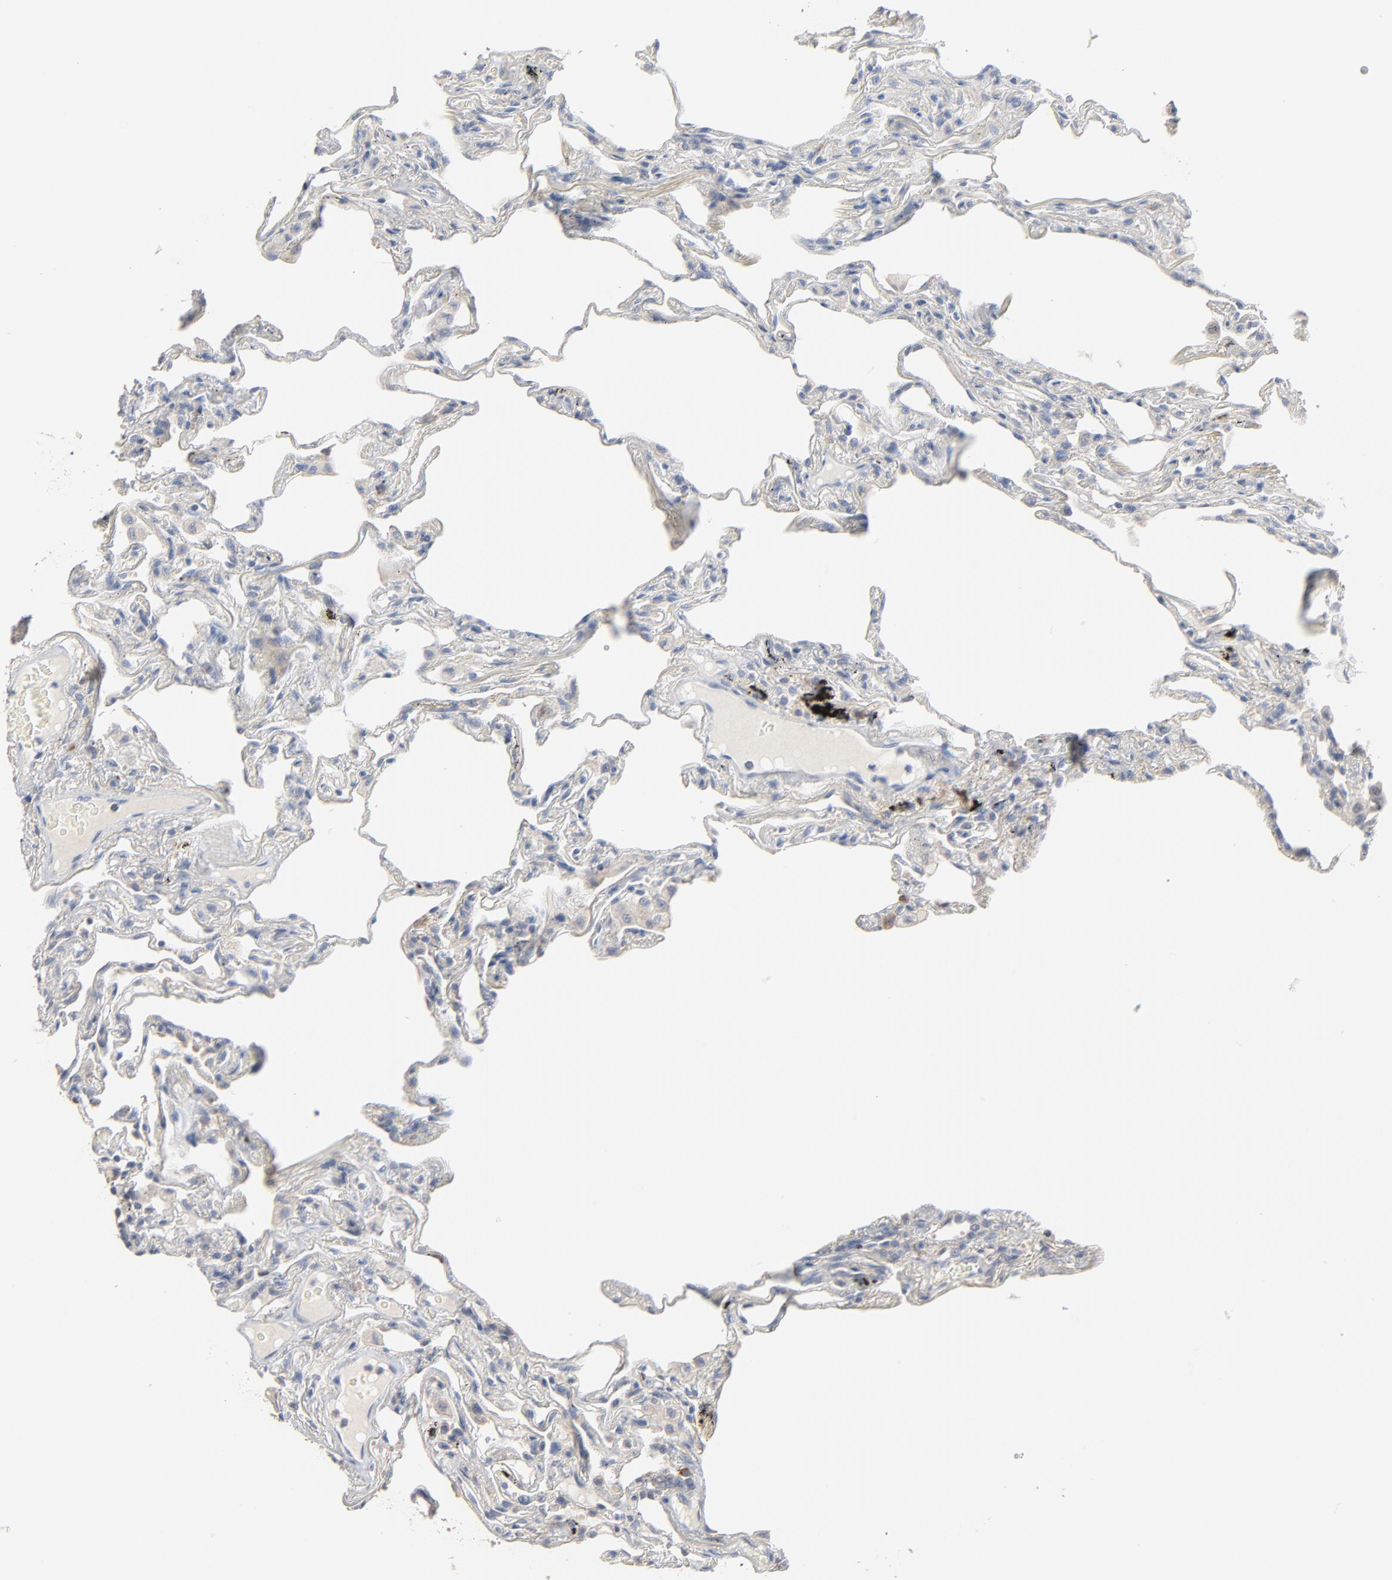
{"staining": {"intensity": "negative", "quantity": "none", "location": "none"}, "tissue": "lung", "cell_type": "Alveolar cells", "image_type": "normal", "snomed": [{"axis": "morphology", "description": "Normal tissue, NOS"}, {"axis": "morphology", "description": "Inflammation, NOS"}, {"axis": "topography", "description": "Lung"}], "caption": "Lung stained for a protein using immunohistochemistry exhibits no staining alveolar cells.", "gene": "ZDHHC8", "patient": {"sex": "male", "age": 69}}